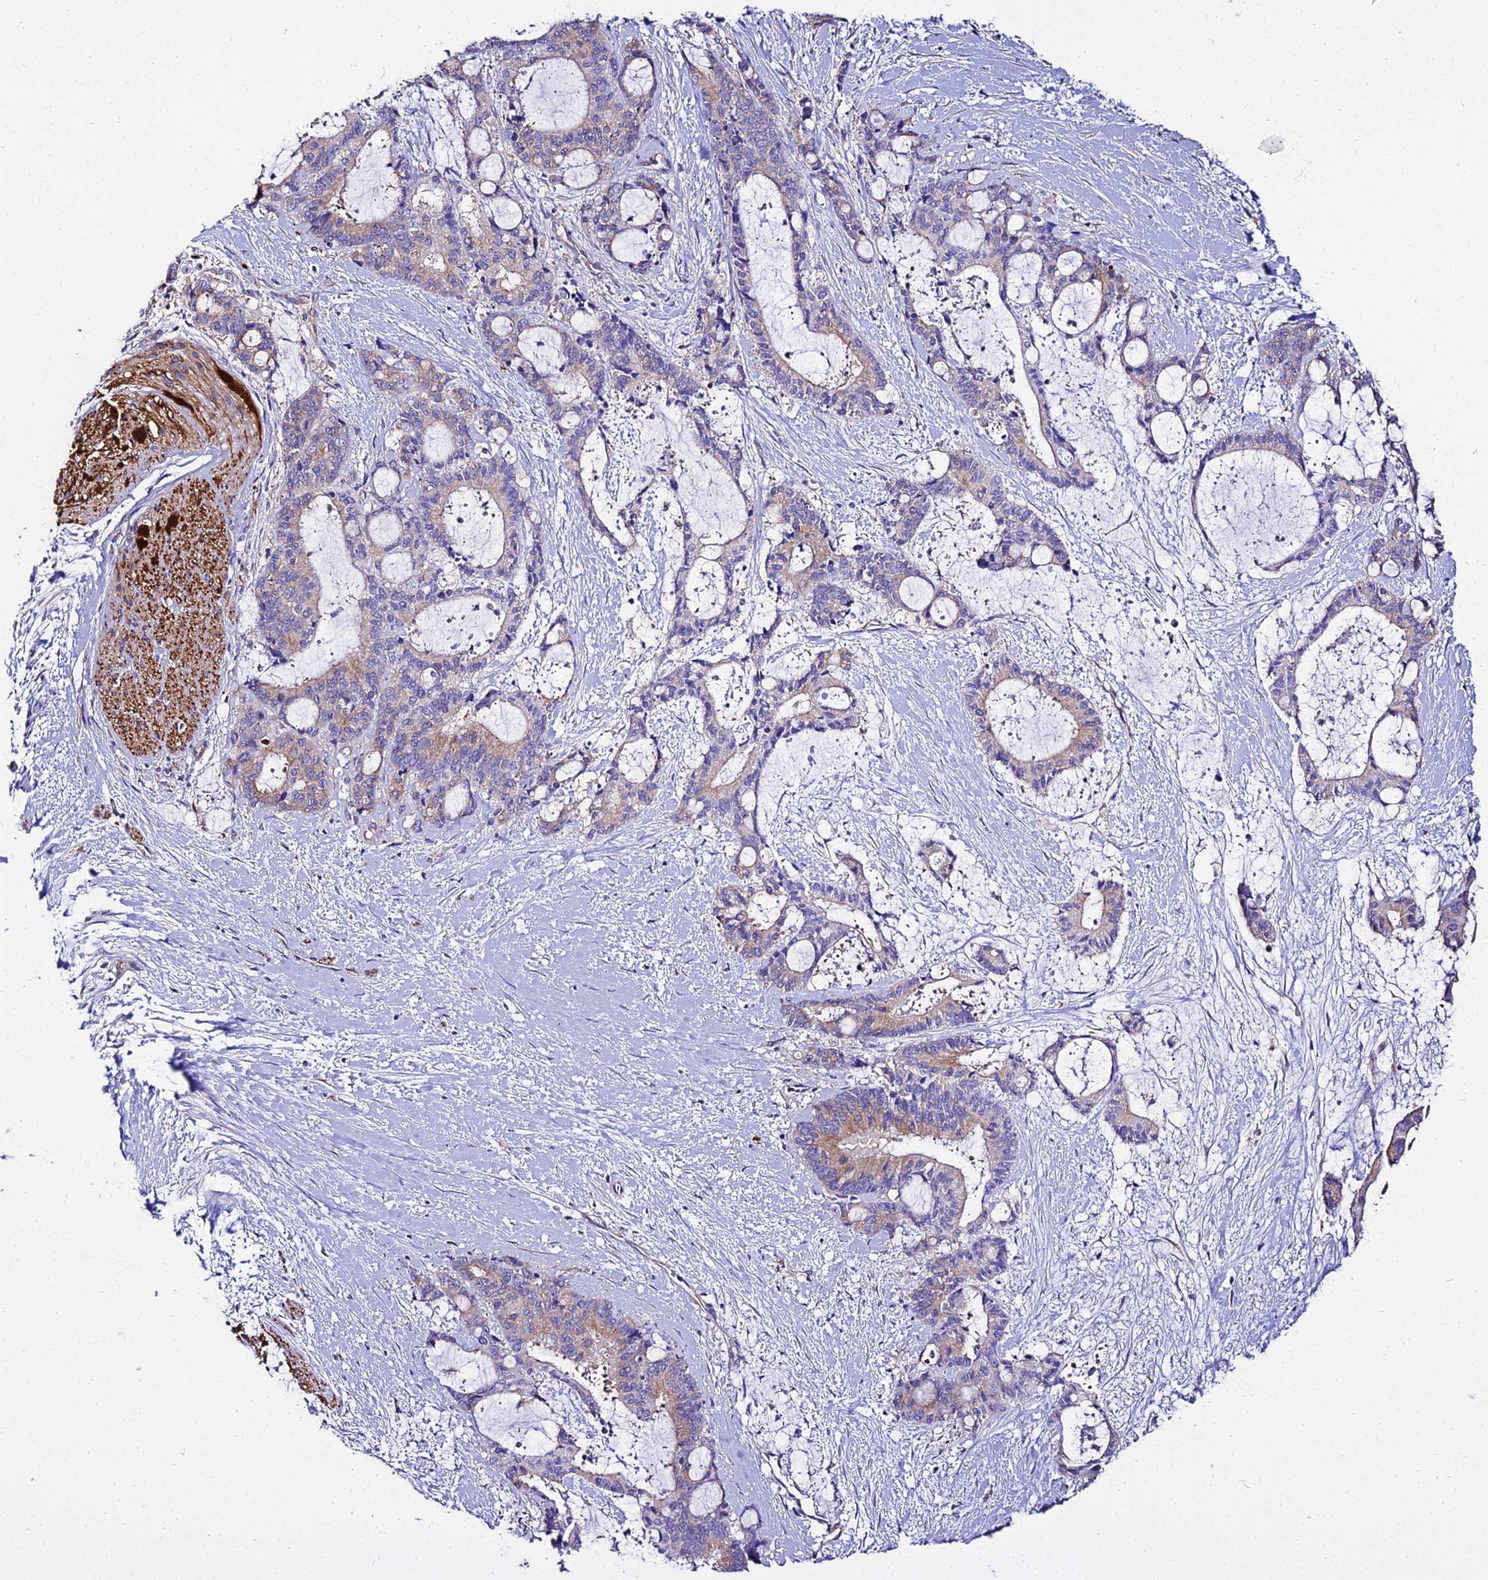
{"staining": {"intensity": "moderate", "quantity": "<25%", "location": "cytoplasmic/membranous"}, "tissue": "liver cancer", "cell_type": "Tumor cells", "image_type": "cancer", "snomed": [{"axis": "morphology", "description": "Normal tissue, NOS"}, {"axis": "morphology", "description": "Cholangiocarcinoma"}, {"axis": "topography", "description": "Liver"}, {"axis": "topography", "description": "Peripheral nerve tissue"}], "caption": "Cholangiocarcinoma (liver) stained with immunohistochemistry exhibits moderate cytoplasmic/membranous expression in about <25% of tumor cells.", "gene": "TUBA3D", "patient": {"sex": "female", "age": 73}}